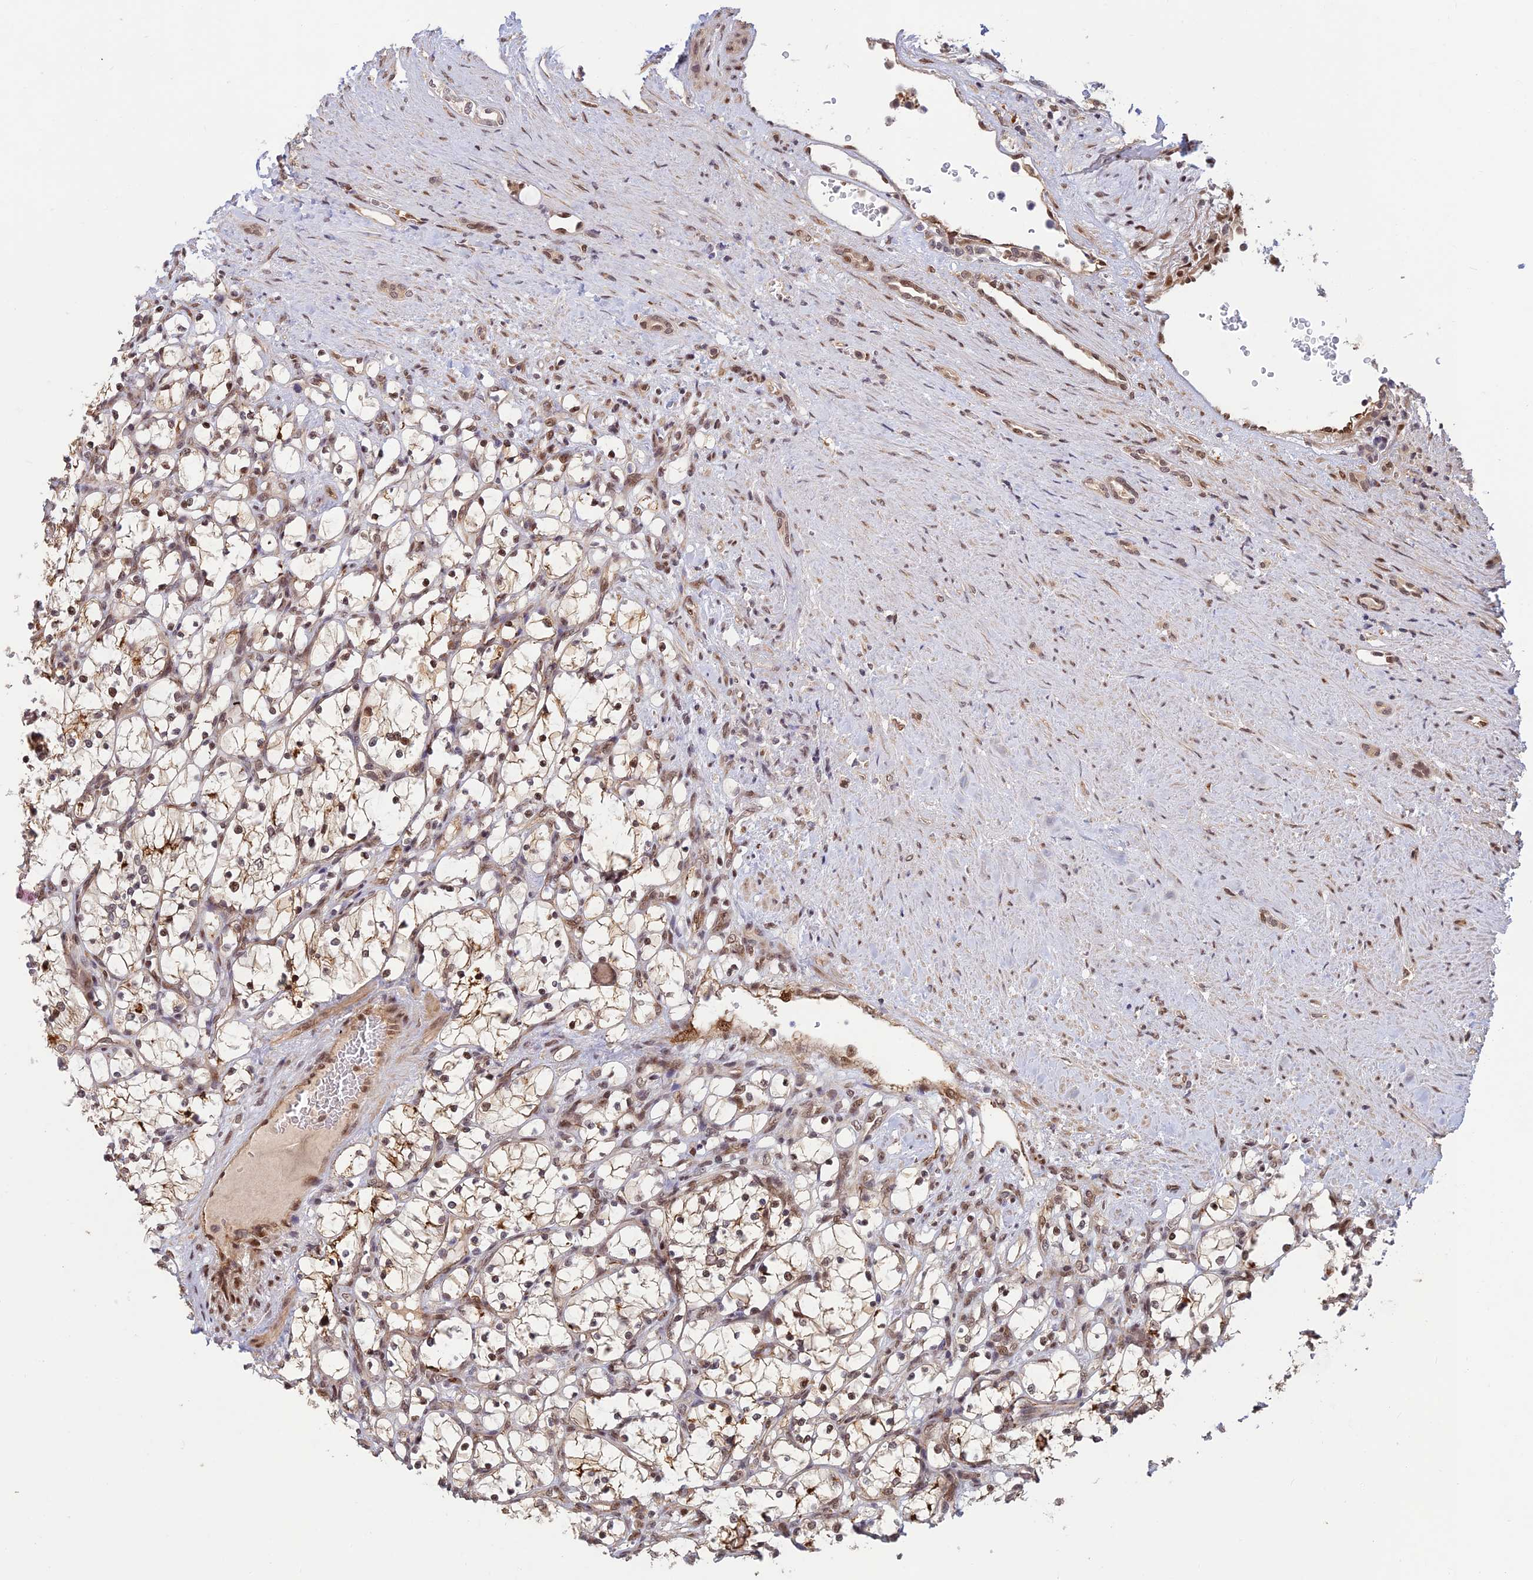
{"staining": {"intensity": "weak", "quantity": ">75%", "location": "cytoplasmic/membranous"}, "tissue": "renal cancer", "cell_type": "Tumor cells", "image_type": "cancer", "snomed": [{"axis": "morphology", "description": "Adenocarcinoma, NOS"}, {"axis": "topography", "description": "Kidney"}], "caption": "IHC (DAB) staining of human renal cancer exhibits weak cytoplasmic/membranous protein positivity in approximately >75% of tumor cells.", "gene": "ZNF565", "patient": {"sex": "female", "age": 69}}